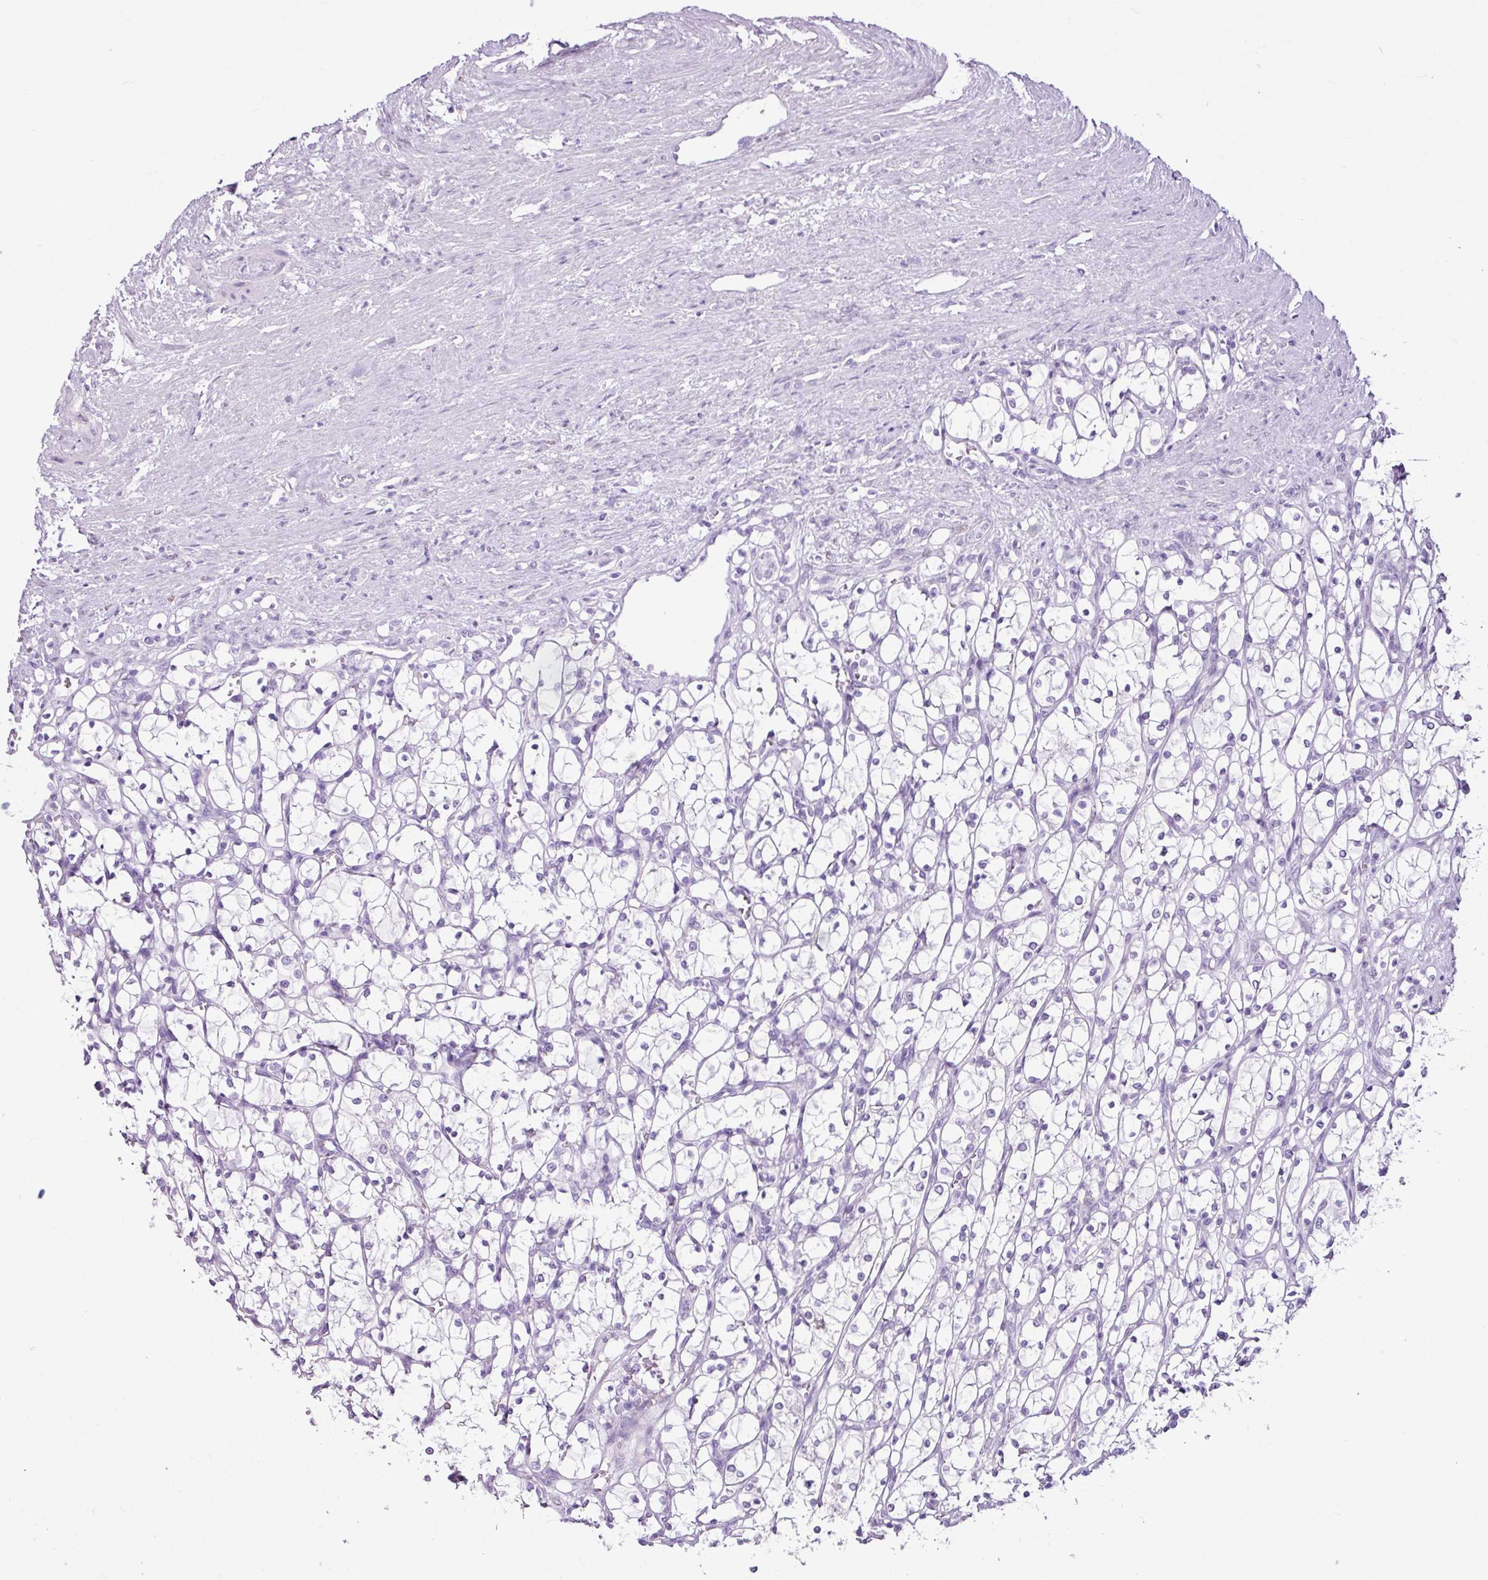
{"staining": {"intensity": "negative", "quantity": "none", "location": "none"}, "tissue": "renal cancer", "cell_type": "Tumor cells", "image_type": "cancer", "snomed": [{"axis": "morphology", "description": "Adenocarcinoma, NOS"}, {"axis": "topography", "description": "Kidney"}], "caption": "Tumor cells show no significant staining in renal cancer (adenocarcinoma).", "gene": "PGR", "patient": {"sex": "female", "age": 69}}